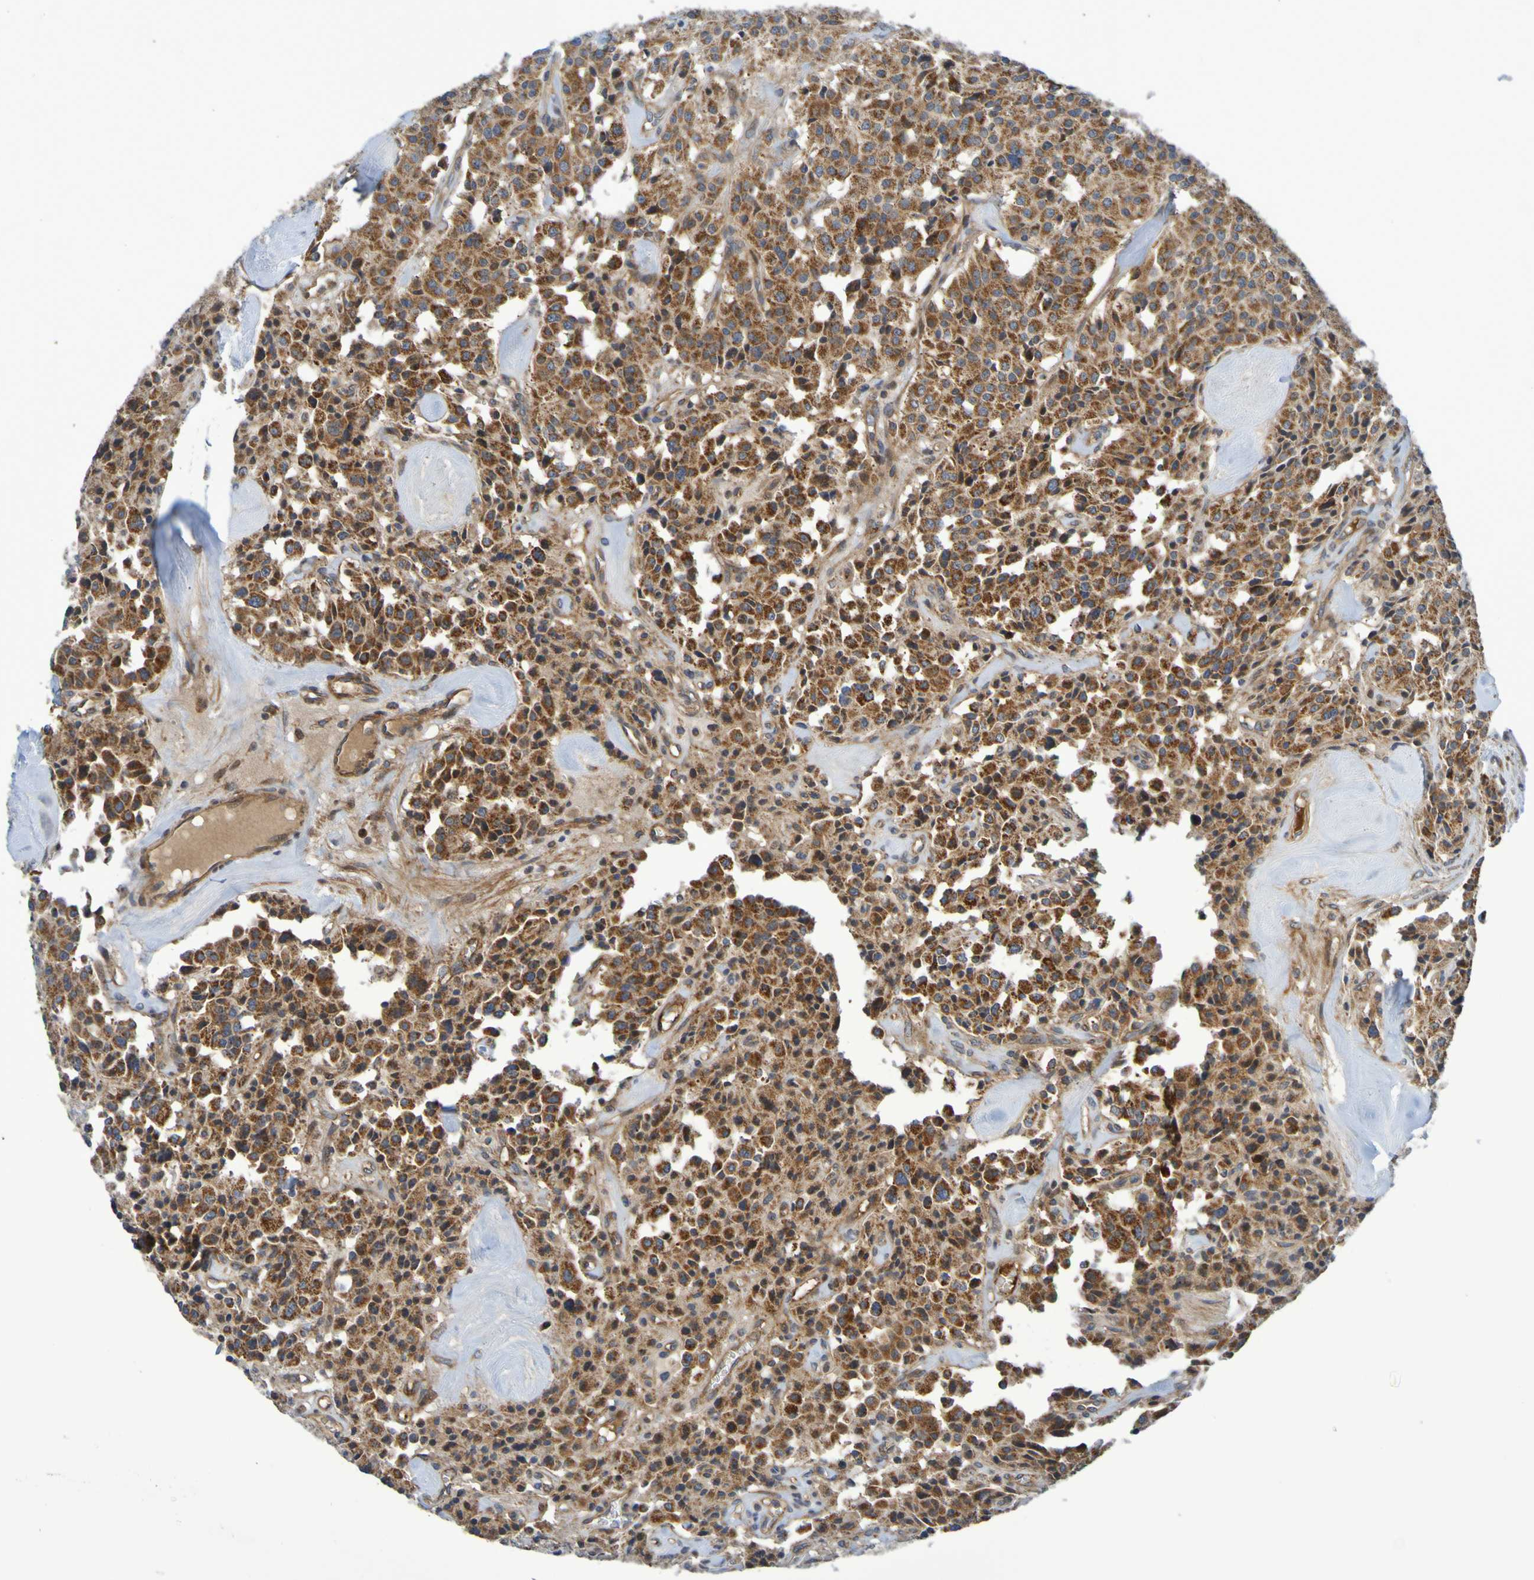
{"staining": {"intensity": "strong", "quantity": ">75%", "location": "cytoplasmic/membranous"}, "tissue": "carcinoid", "cell_type": "Tumor cells", "image_type": "cancer", "snomed": [{"axis": "morphology", "description": "Carcinoid, malignant, NOS"}, {"axis": "topography", "description": "Lung"}], "caption": "A brown stain labels strong cytoplasmic/membranous expression of a protein in carcinoid (malignant) tumor cells.", "gene": "CCDC51", "patient": {"sex": "male", "age": 30}}